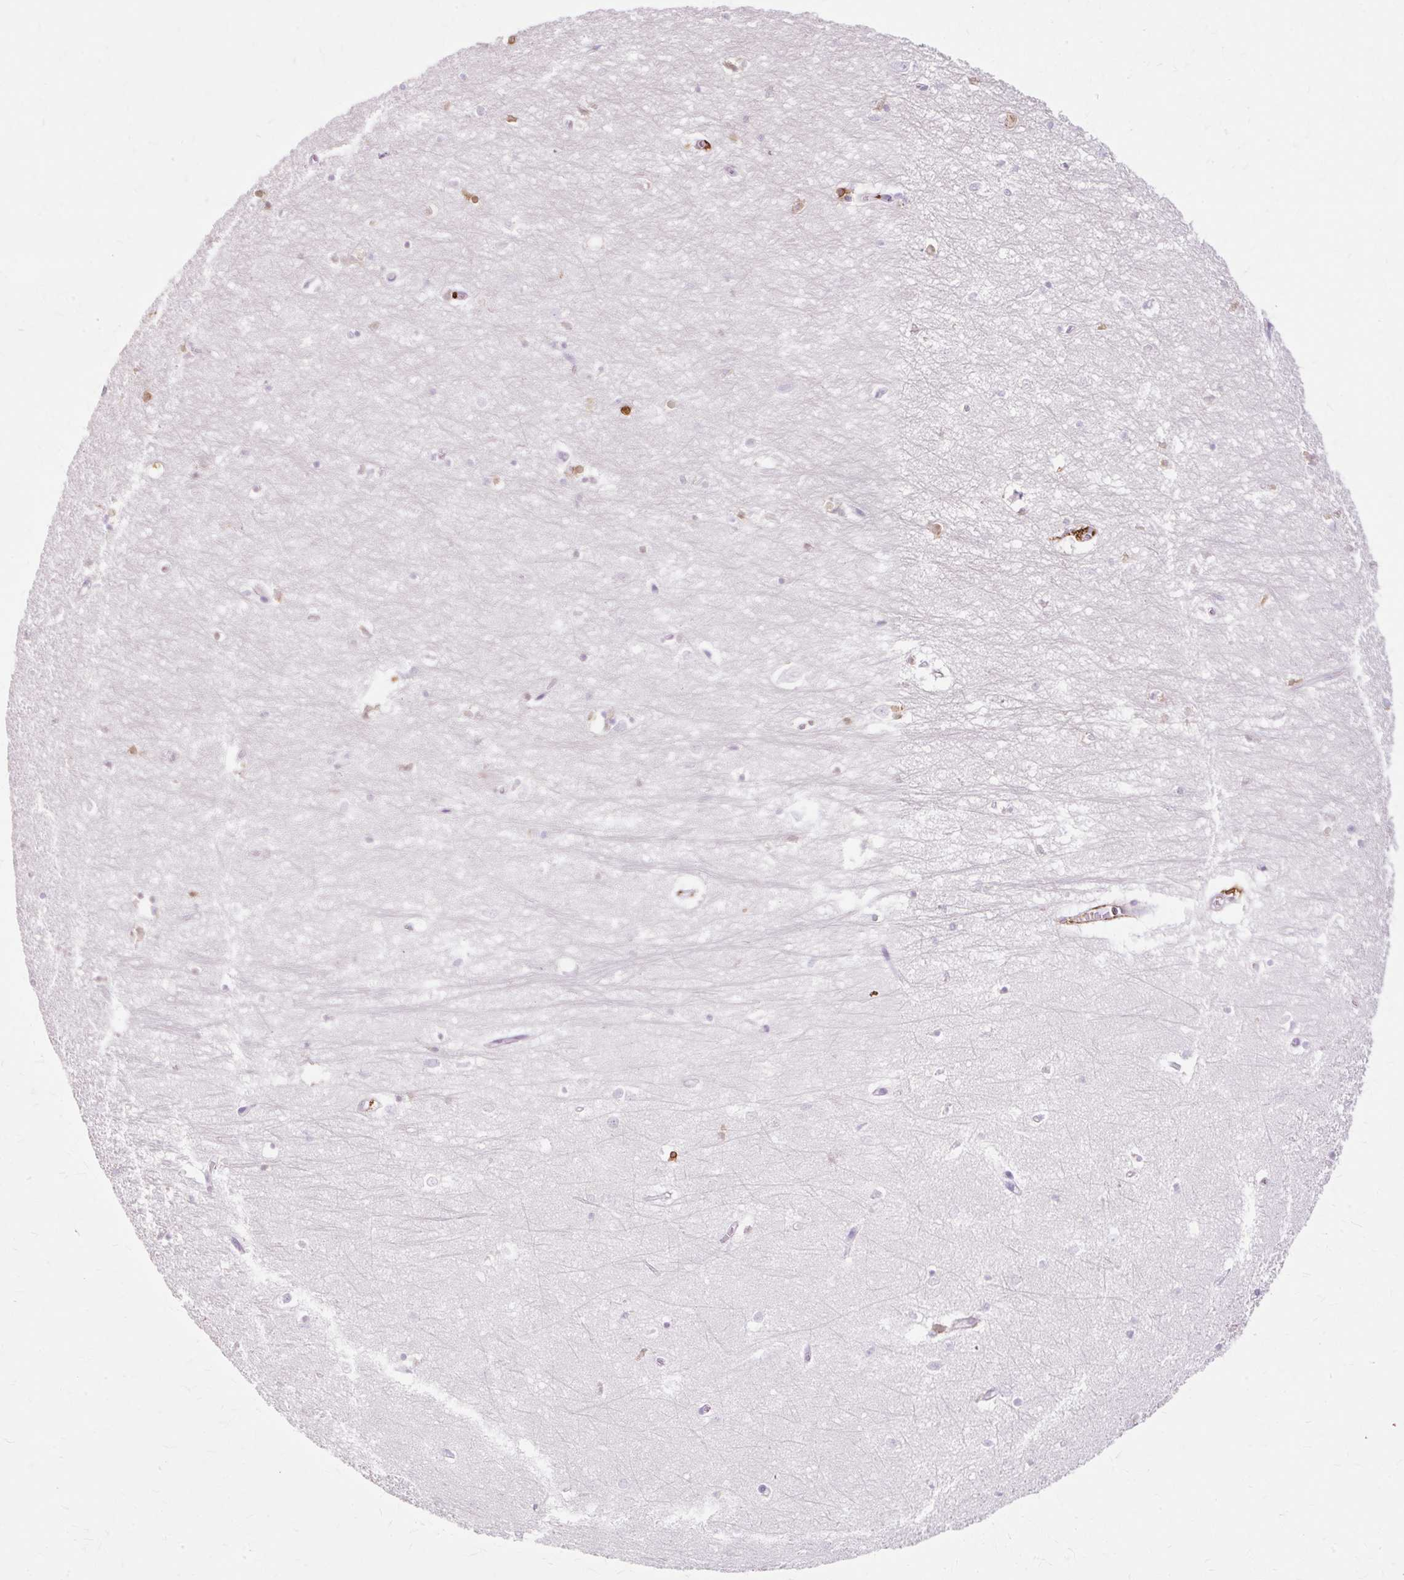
{"staining": {"intensity": "negative", "quantity": "none", "location": "none"}, "tissue": "hippocampus", "cell_type": "Glial cells", "image_type": "normal", "snomed": [{"axis": "morphology", "description": "Normal tissue, NOS"}, {"axis": "topography", "description": "Hippocampus"}], "caption": "Glial cells show no significant positivity in benign hippocampus. The staining is performed using DAB brown chromogen with nuclei counter-stained in using hematoxylin.", "gene": "HSD11B1", "patient": {"sex": "female", "age": 64}}